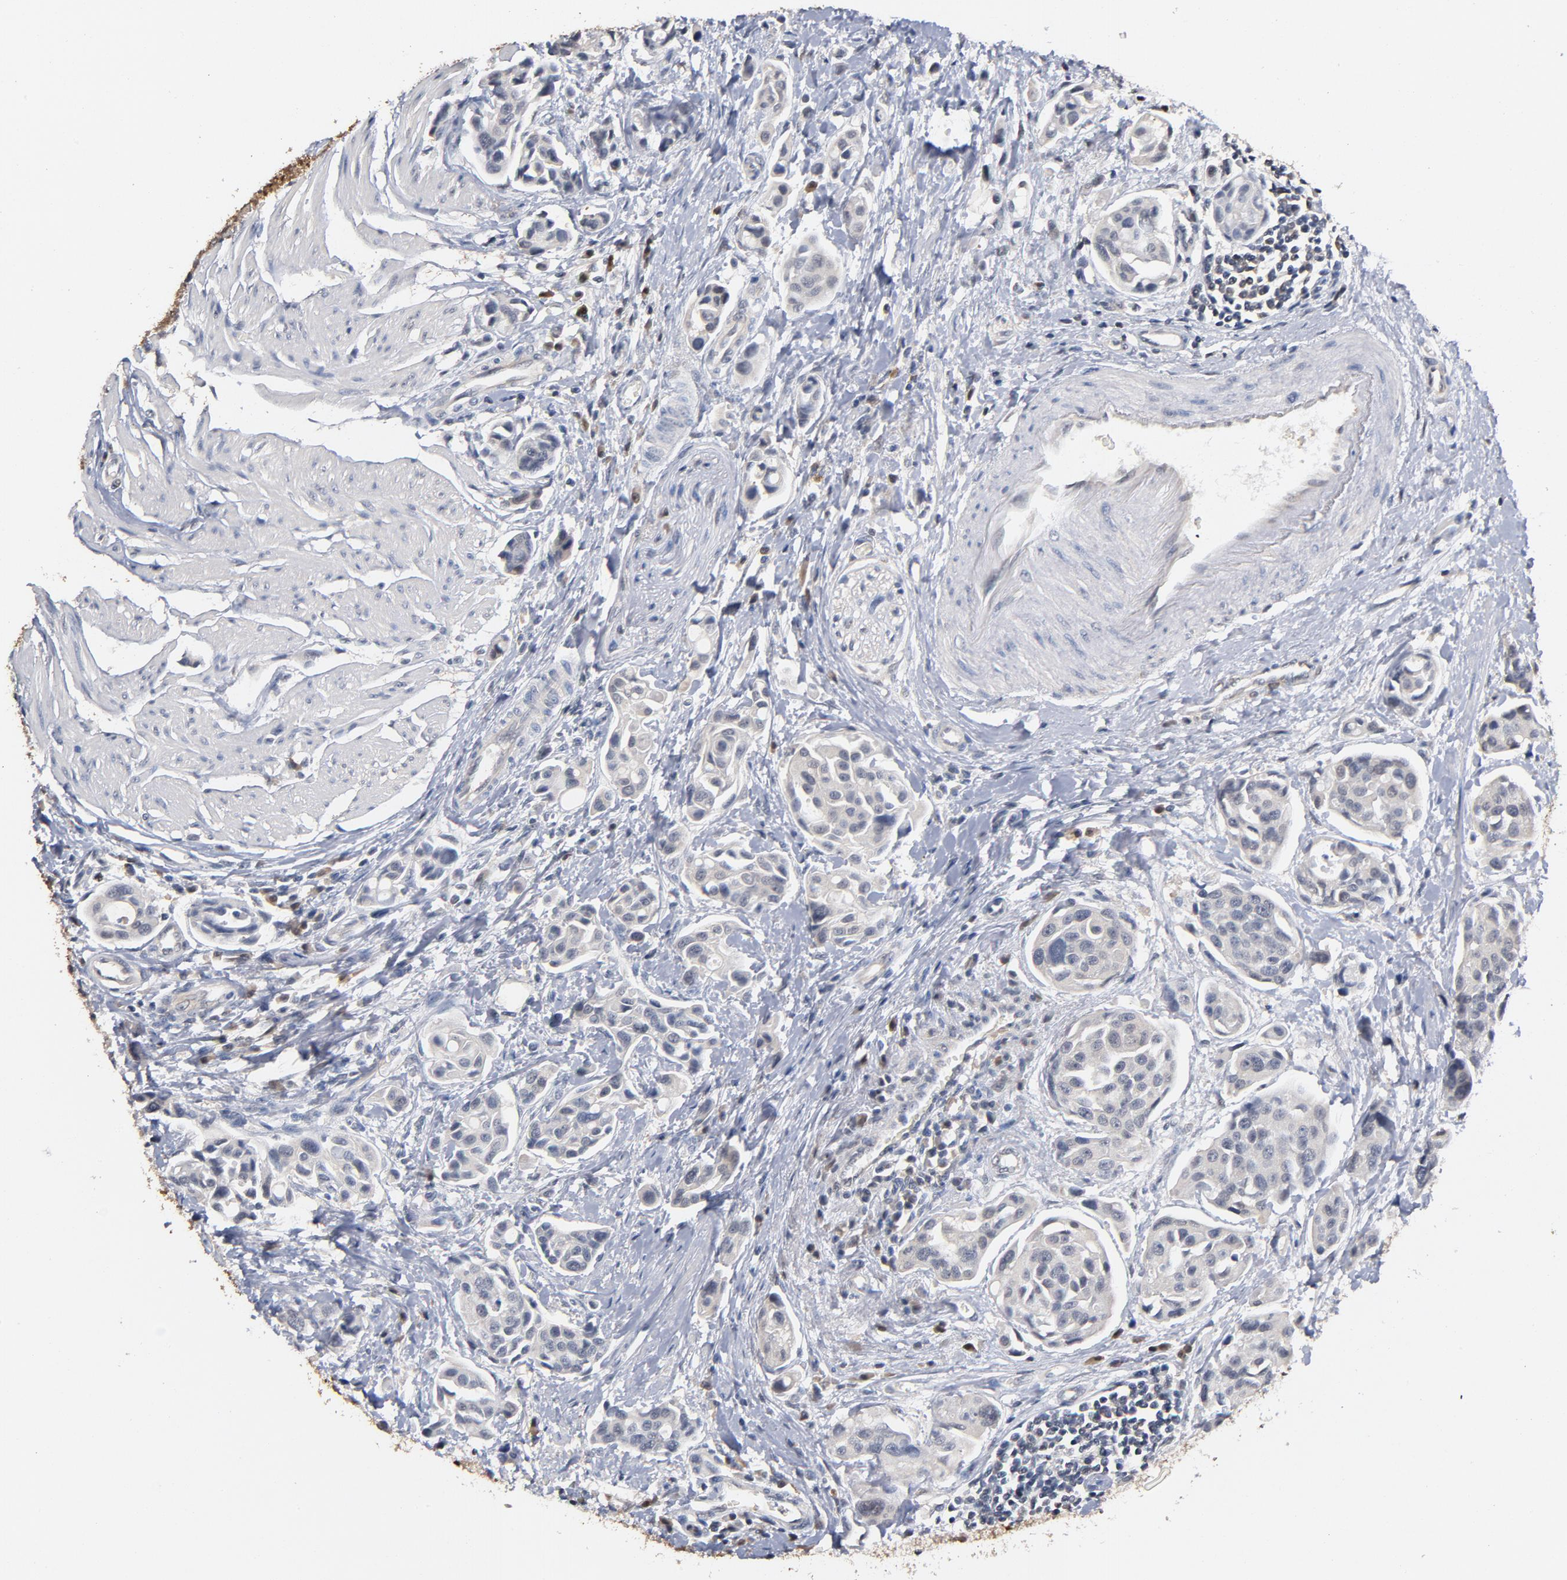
{"staining": {"intensity": "negative", "quantity": "none", "location": "none"}, "tissue": "urothelial cancer", "cell_type": "Tumor cells", "image_type": "cancer", "snomed": [{"axis": "morphology", "description": "Urothelial carcinoma, High grade"}, {"axis": "topography", "description": "Urinary bladder"}], "caption": "High power microscopy image of an immunohistochemistry histopathology image of urothelial cancer, revealing no significant positivity in tumor cells. (DAB (3,3'-diaminobenzidine) immunohistochemistry (IHC) with hematoxylin counter stain).", "gene": "MIF", "patient": {"sex": "male", "age": 78}}